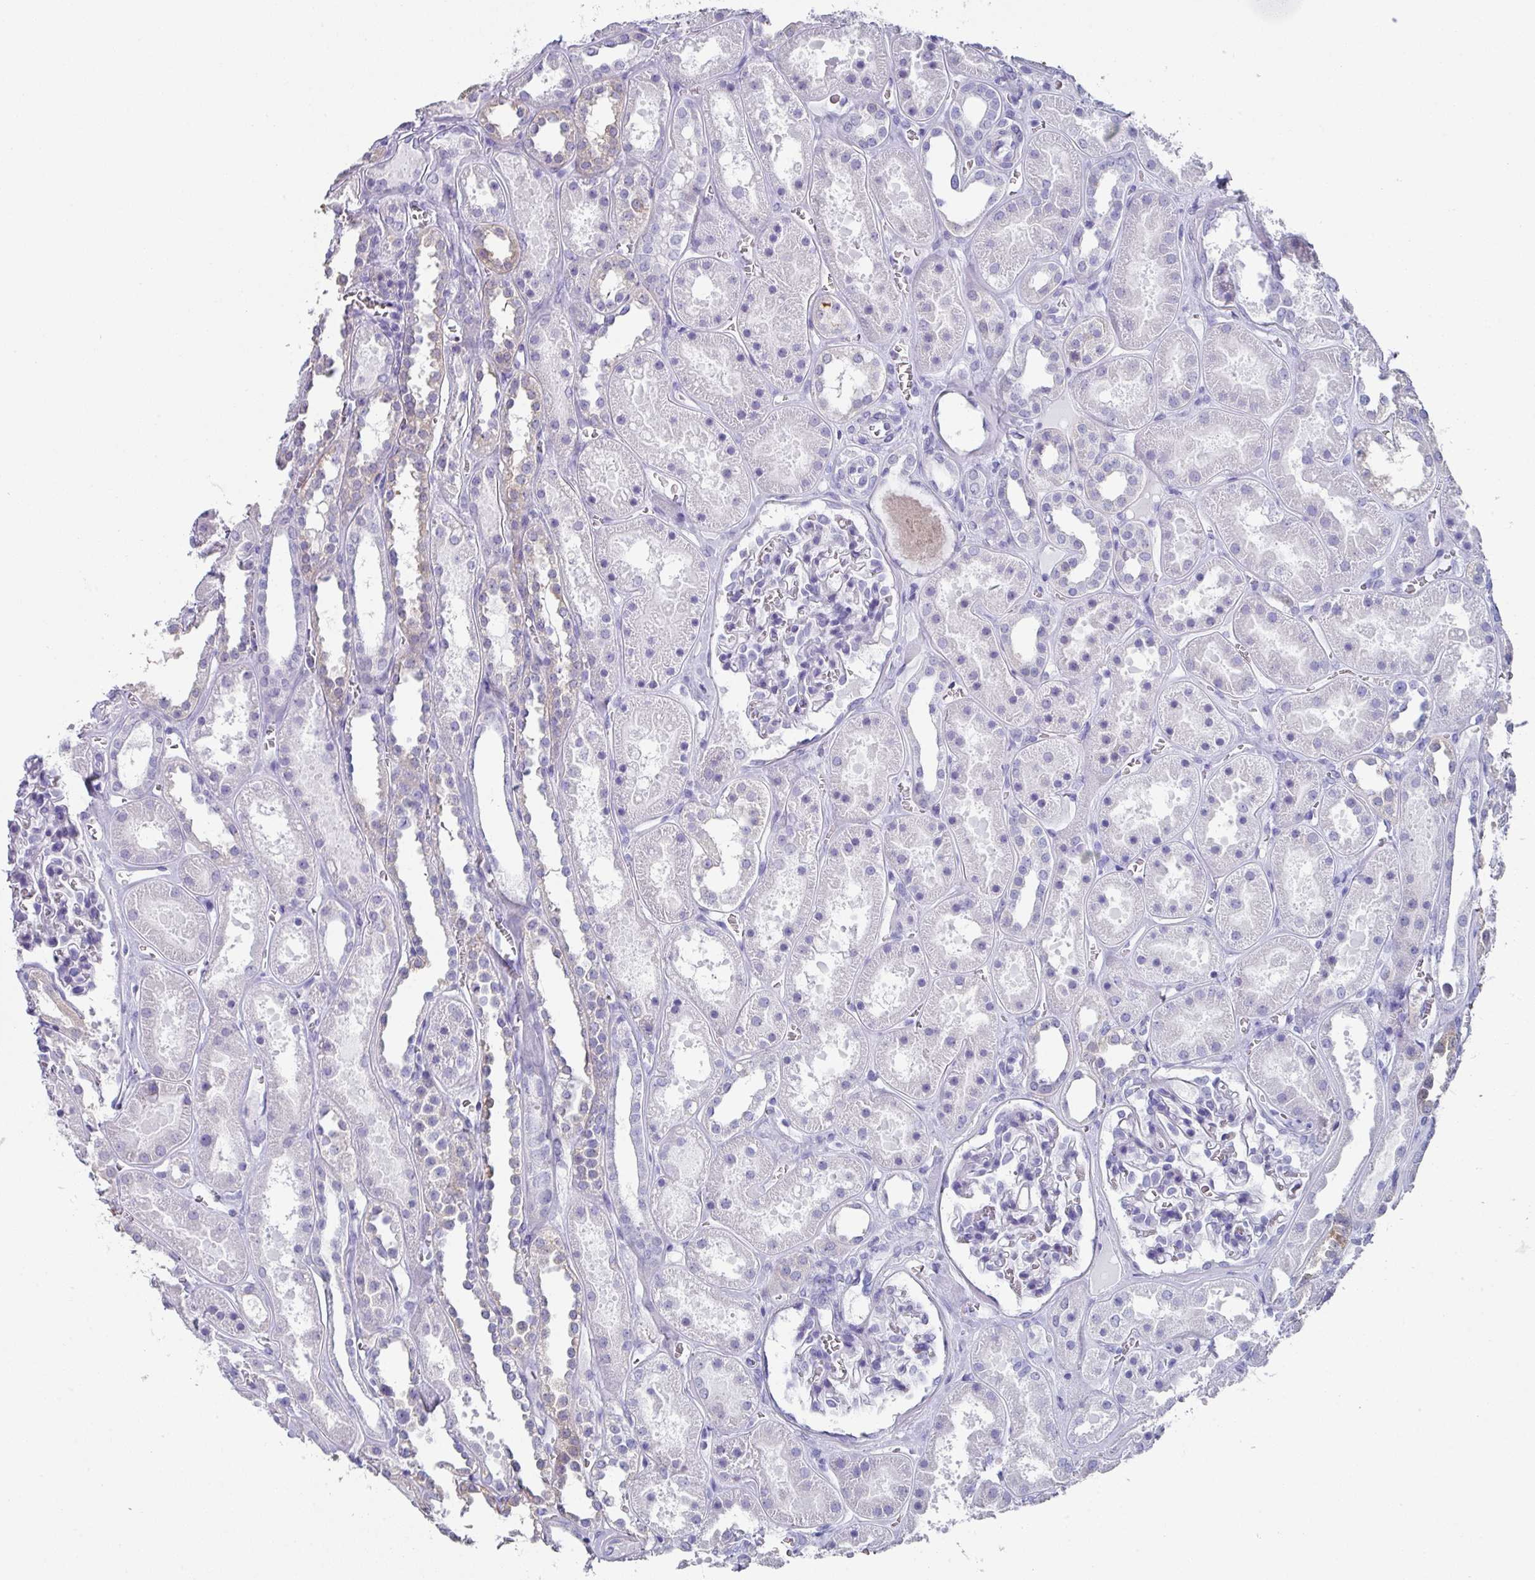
{"staining": {"intensity": "negative", "quantity": "none", "location": "none"}, "tissue": "kidney", "cell_type": "Cells in glomeruli", "image_type": "normal", "snomed": [{"axis": "morphology", "description": "Normal tissue, NOS"}, {"axis": "topography", "description": "Kidney"}], "caption": "Cells in glomeruli are negative for brown protein staining in normal kidney. Brightfield microscopy of immunohistochemistry stained with DAB (3,3'-diaminobenzidine) (brown) and hematoxylin (blue), captured at high magnification.", "gene": "PEX10", "patient": {"sex": "female", "age": 41}}